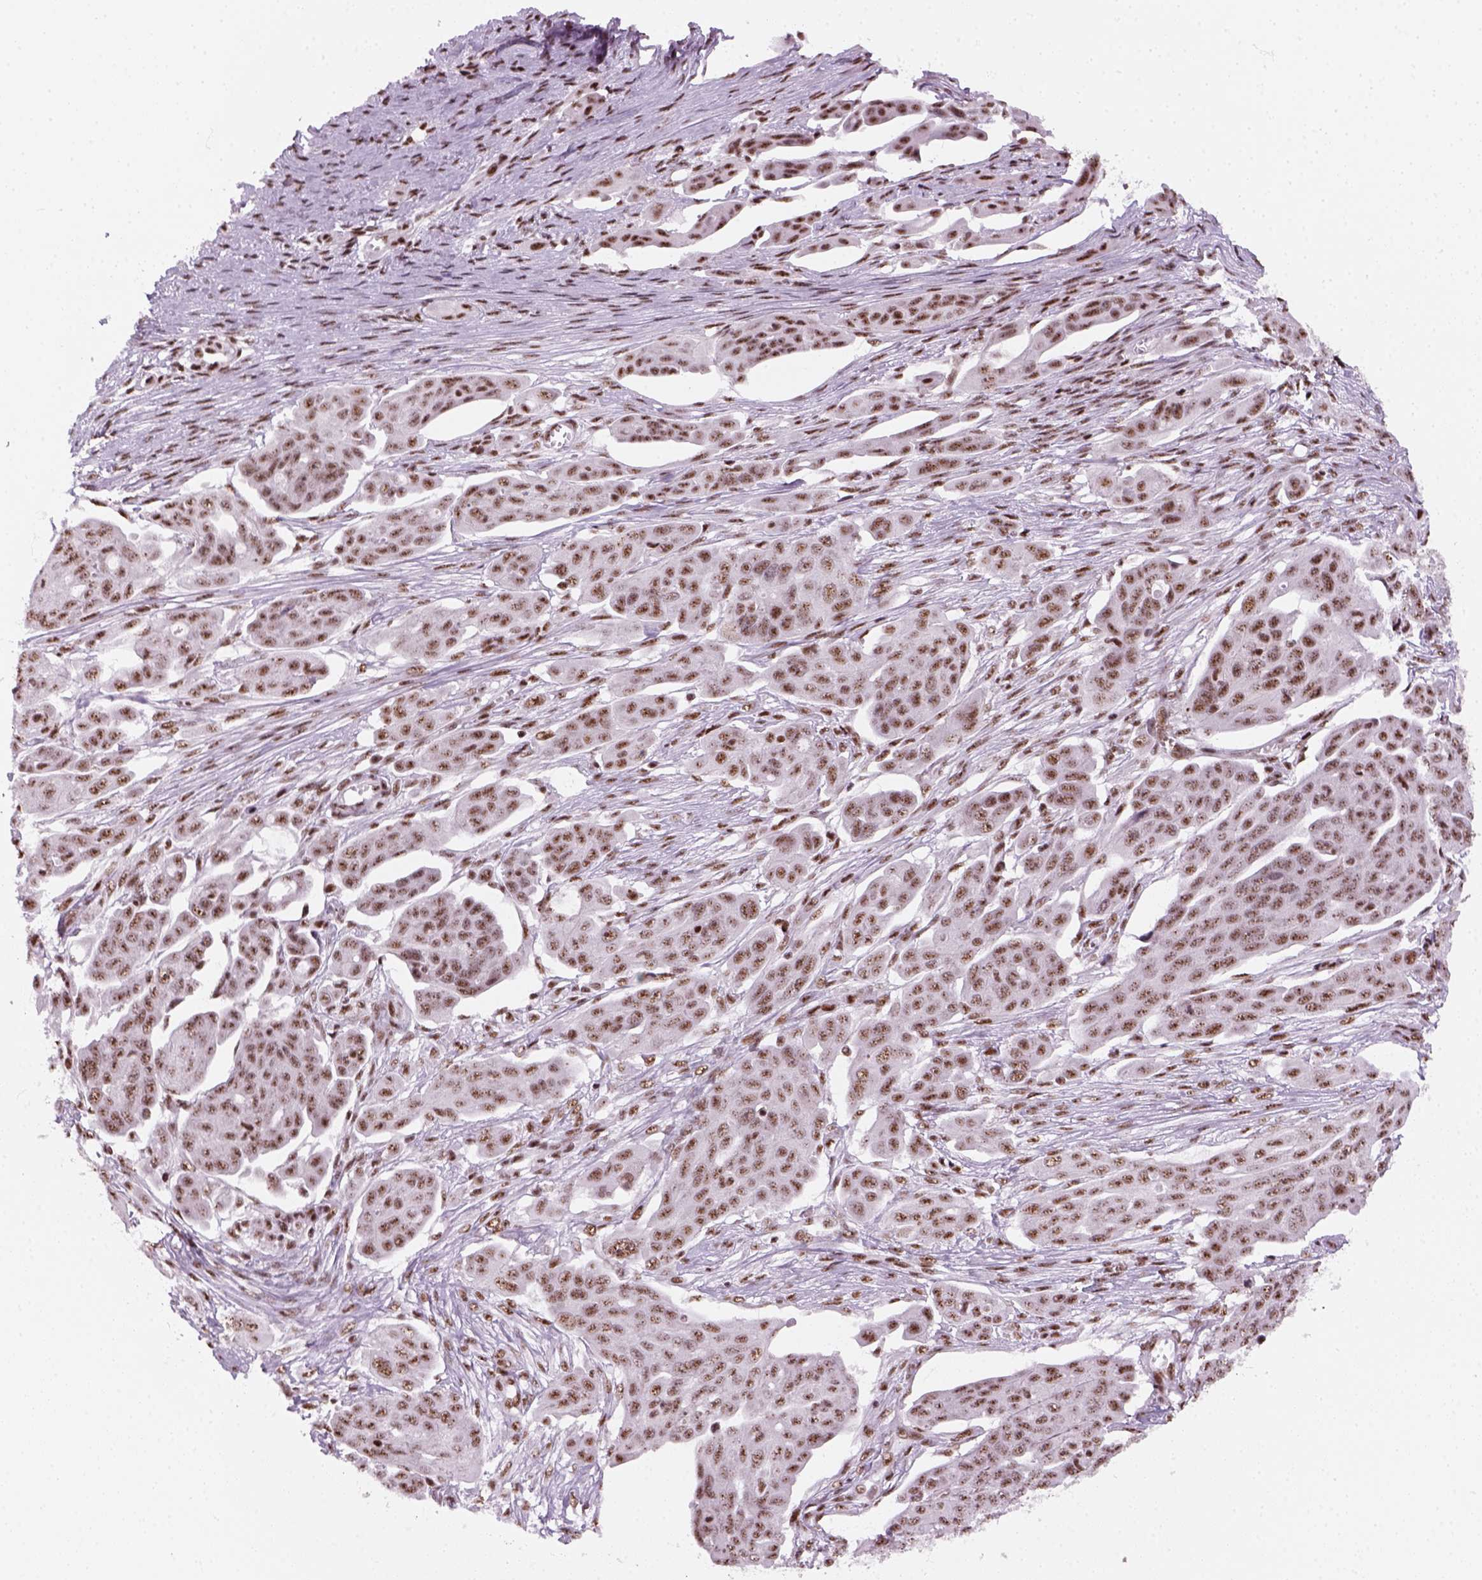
{"staining": {"intensity": "moderate", "quantity": ">75%", "location": "nuclear"}, "tissue": "ovarian cancer", "cell_type": "Tumor cells", "image_type": "cancer", "snomed": [{"axis": "morphology", "description": "Carcinoma, endometroid"}, {"axis": "topography", "description": "Ovary"}], "caption": "Protein analysis of ovarian endometroid carcinoma tissue shows moderate nuclear positivity in about >75% of tumor cells.", "gene": "GTF2F1", "patient": {"sex": "female", "age": 70}}